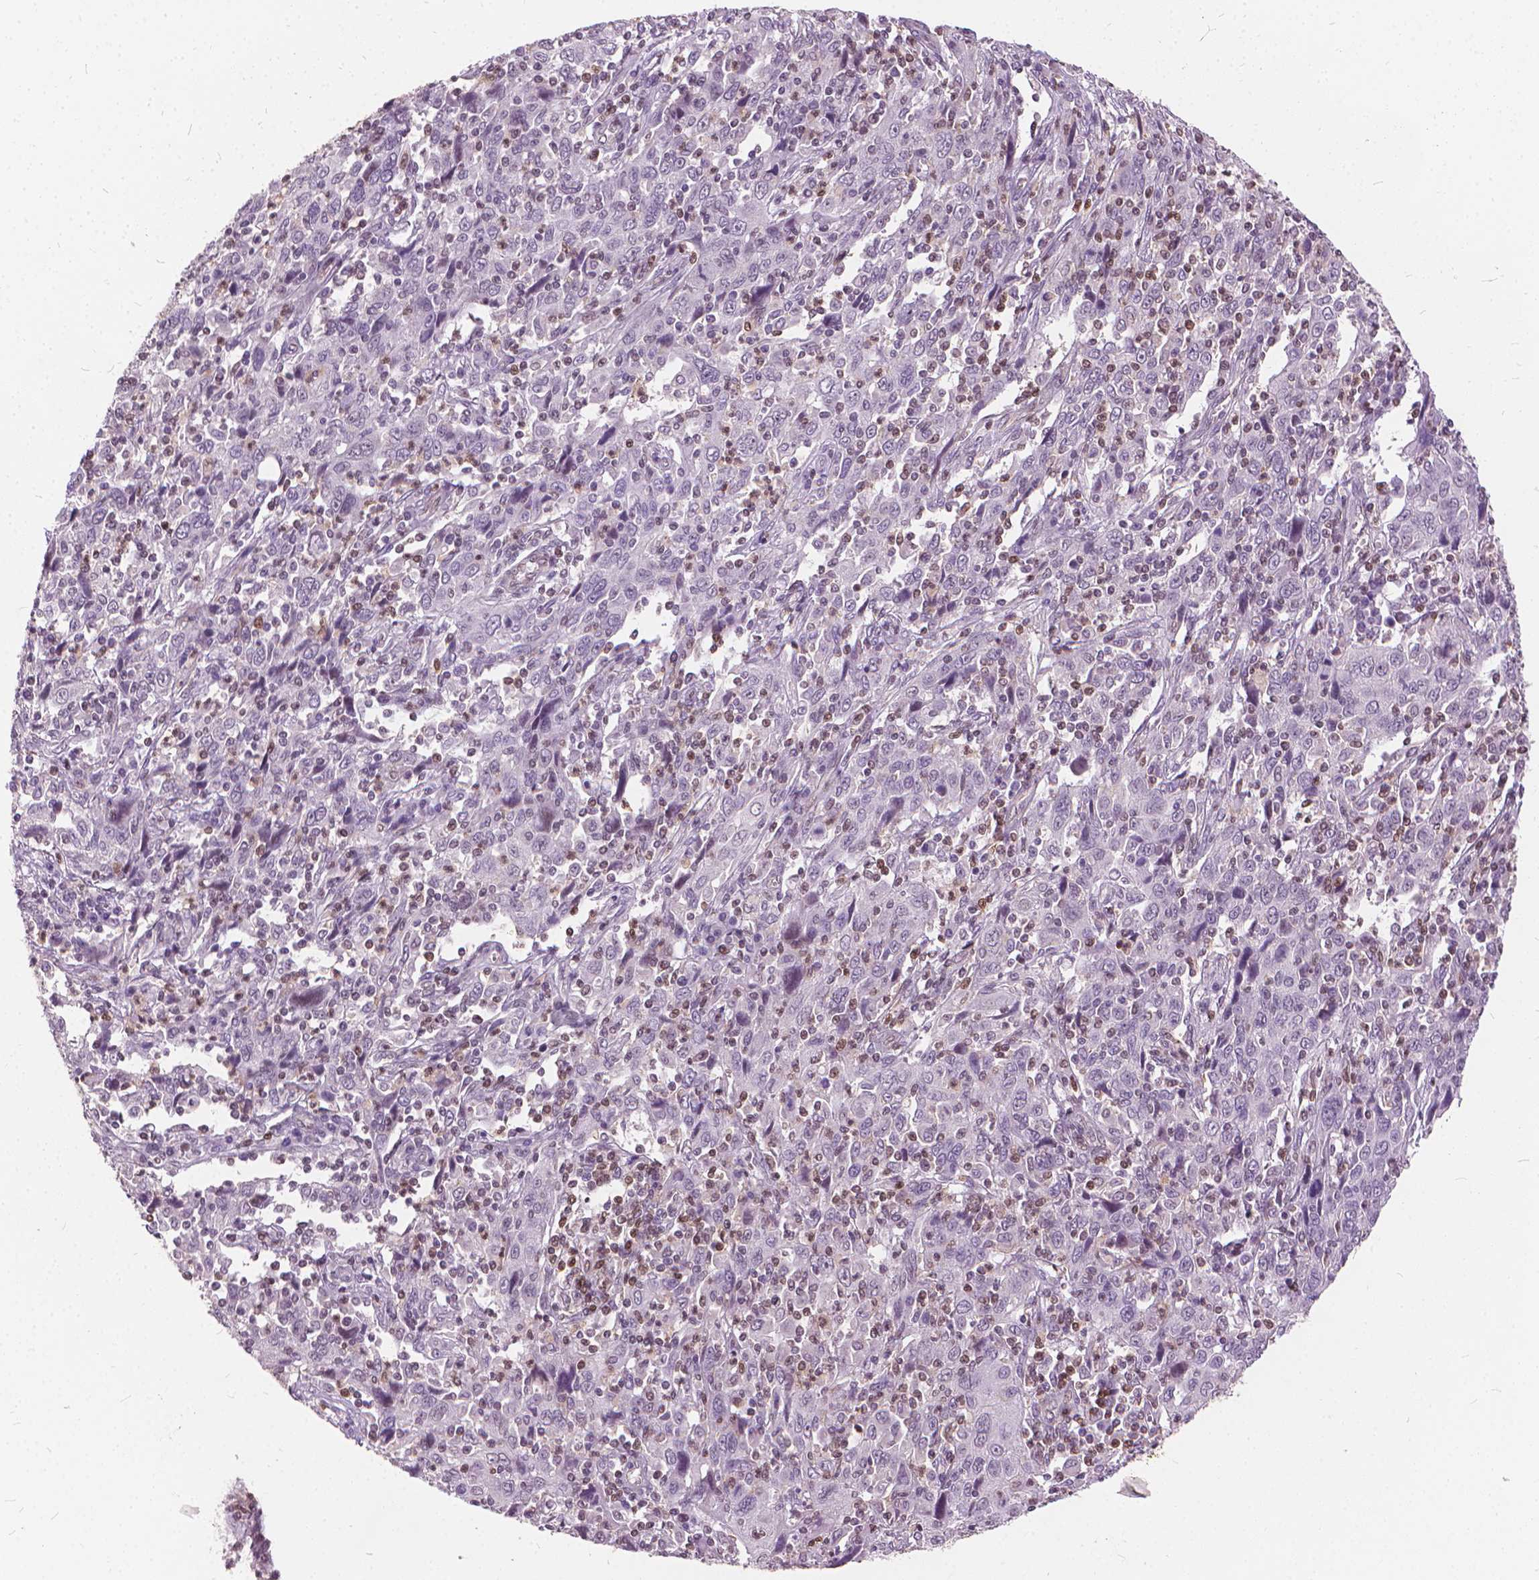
{"staining": {"intensity": "negative", "quantity": "none", "location": "none"}, "tissue": "cervical cancer", "cell_type": "Tumor cells", "image_type": "cancer", "snomed": [{"axis": "morphology", "description": "Squamous cell carcinoma, NOS"}, {"axis": "topography", "description": "Cervix"}], "caption": "Cervical cancer was stained to show a protein in brown. There is no significant positivity in tumor cells.", "gene": "STAT5B", "patient": {"sex": "female", "age": 46}}